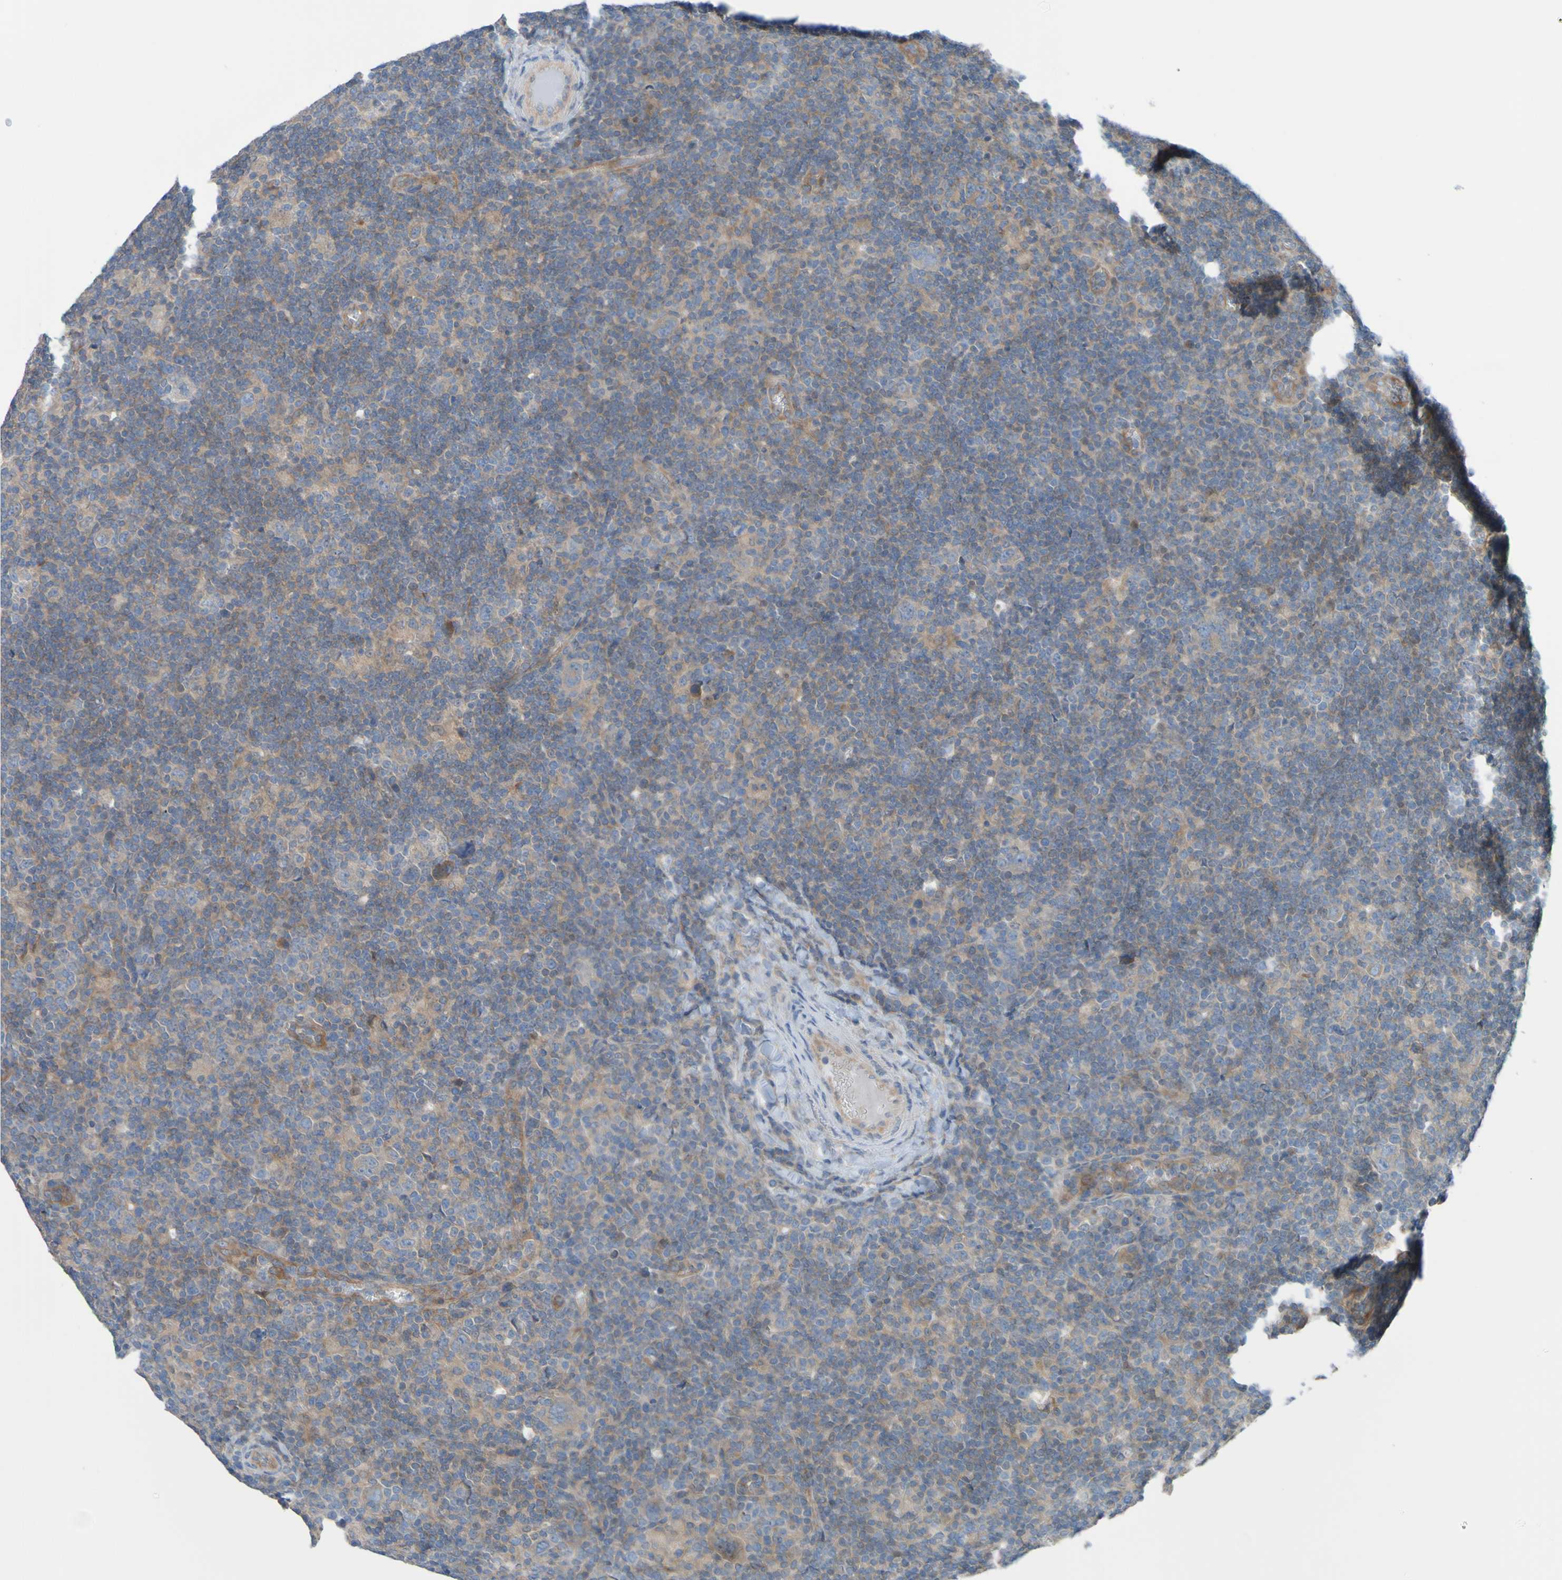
{"staining": {"intensity": "weak", "quantity": ">75%", "location": "cytoplasmic/membranous"}, "tissue": "lymphoma", "cell_type": "Tumor cells", "image_type": "cancer", "snomed": [{"axis": "morphology", "description": "Hodgkin's disease, NOS"}, {"axis": "topography", "description": "Lymph node"}], "caption": "Protein expression analysis of human lymphoma reveals weak cytoplasmic/membranous positivity in about >75% of tumor cells. The staining was performed using DAB to visualize the protein expression in brown, while the nuclei were stained in blue with hematoxylin (Magnification: 20x).", "gene": "NPRL3", "patient": {"sex": "female", "age": 57}}